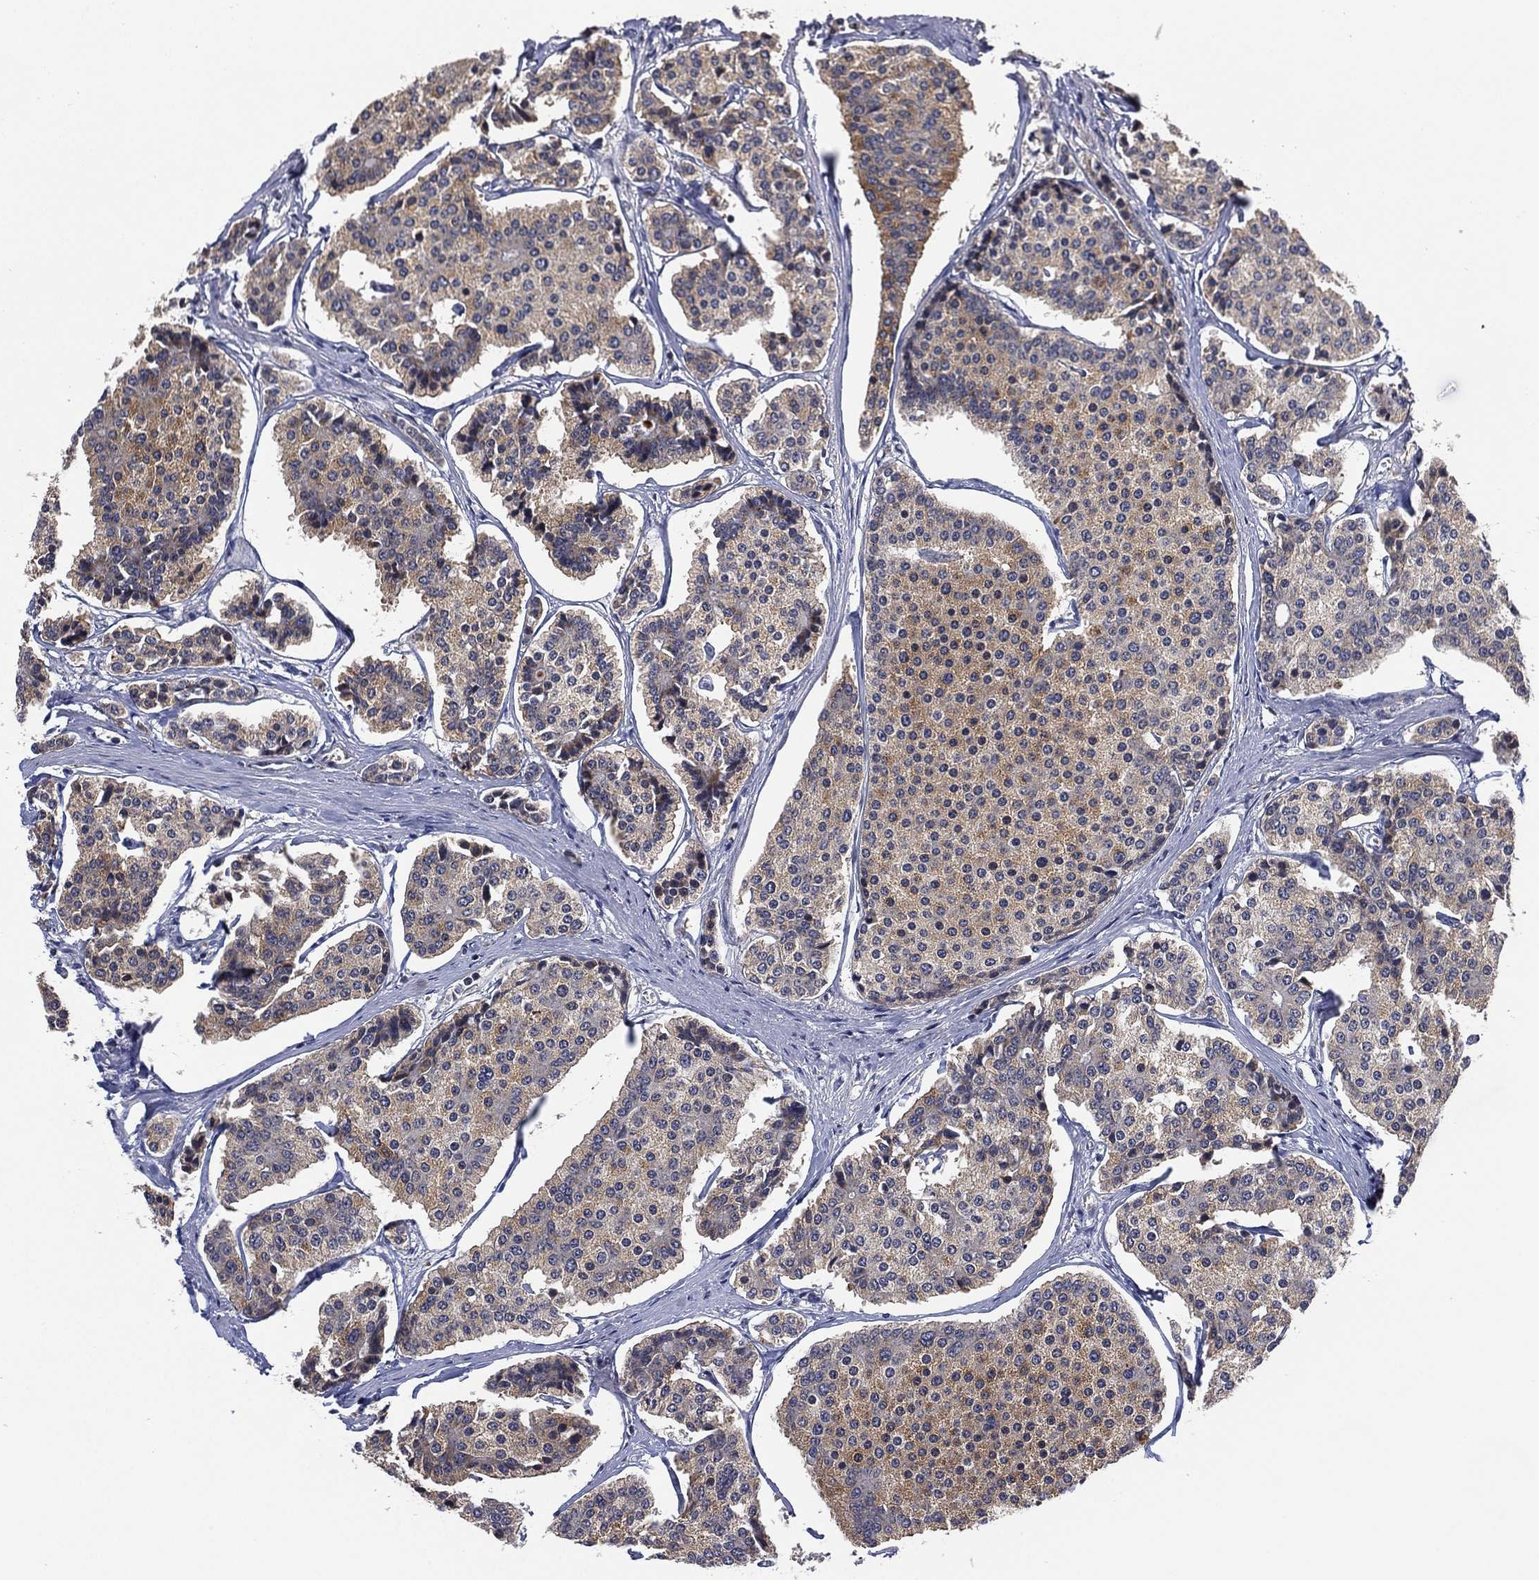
{"staining": {"intensity": "weak", "quantity": "25%-75%", "location": "cytoplasmic/membranous"}, "tissue": "carcinoid", "cell_type": "Tumor cells", "image_type": "cancer", "snomed": [{"axis": "morphology", "description": "Carcinoid, malignant, NOS"}, {"axis": "topography", "description": "Small intestine"}], "caption": "Tumor cells show low levels of weak cytoplasmic/membranous positivity in about 25%-75% of cells in human carcinoid. Nuclei are stained in blue.", "gene": "SELENOO", "patient": {"sex": "female", "age": 65}}